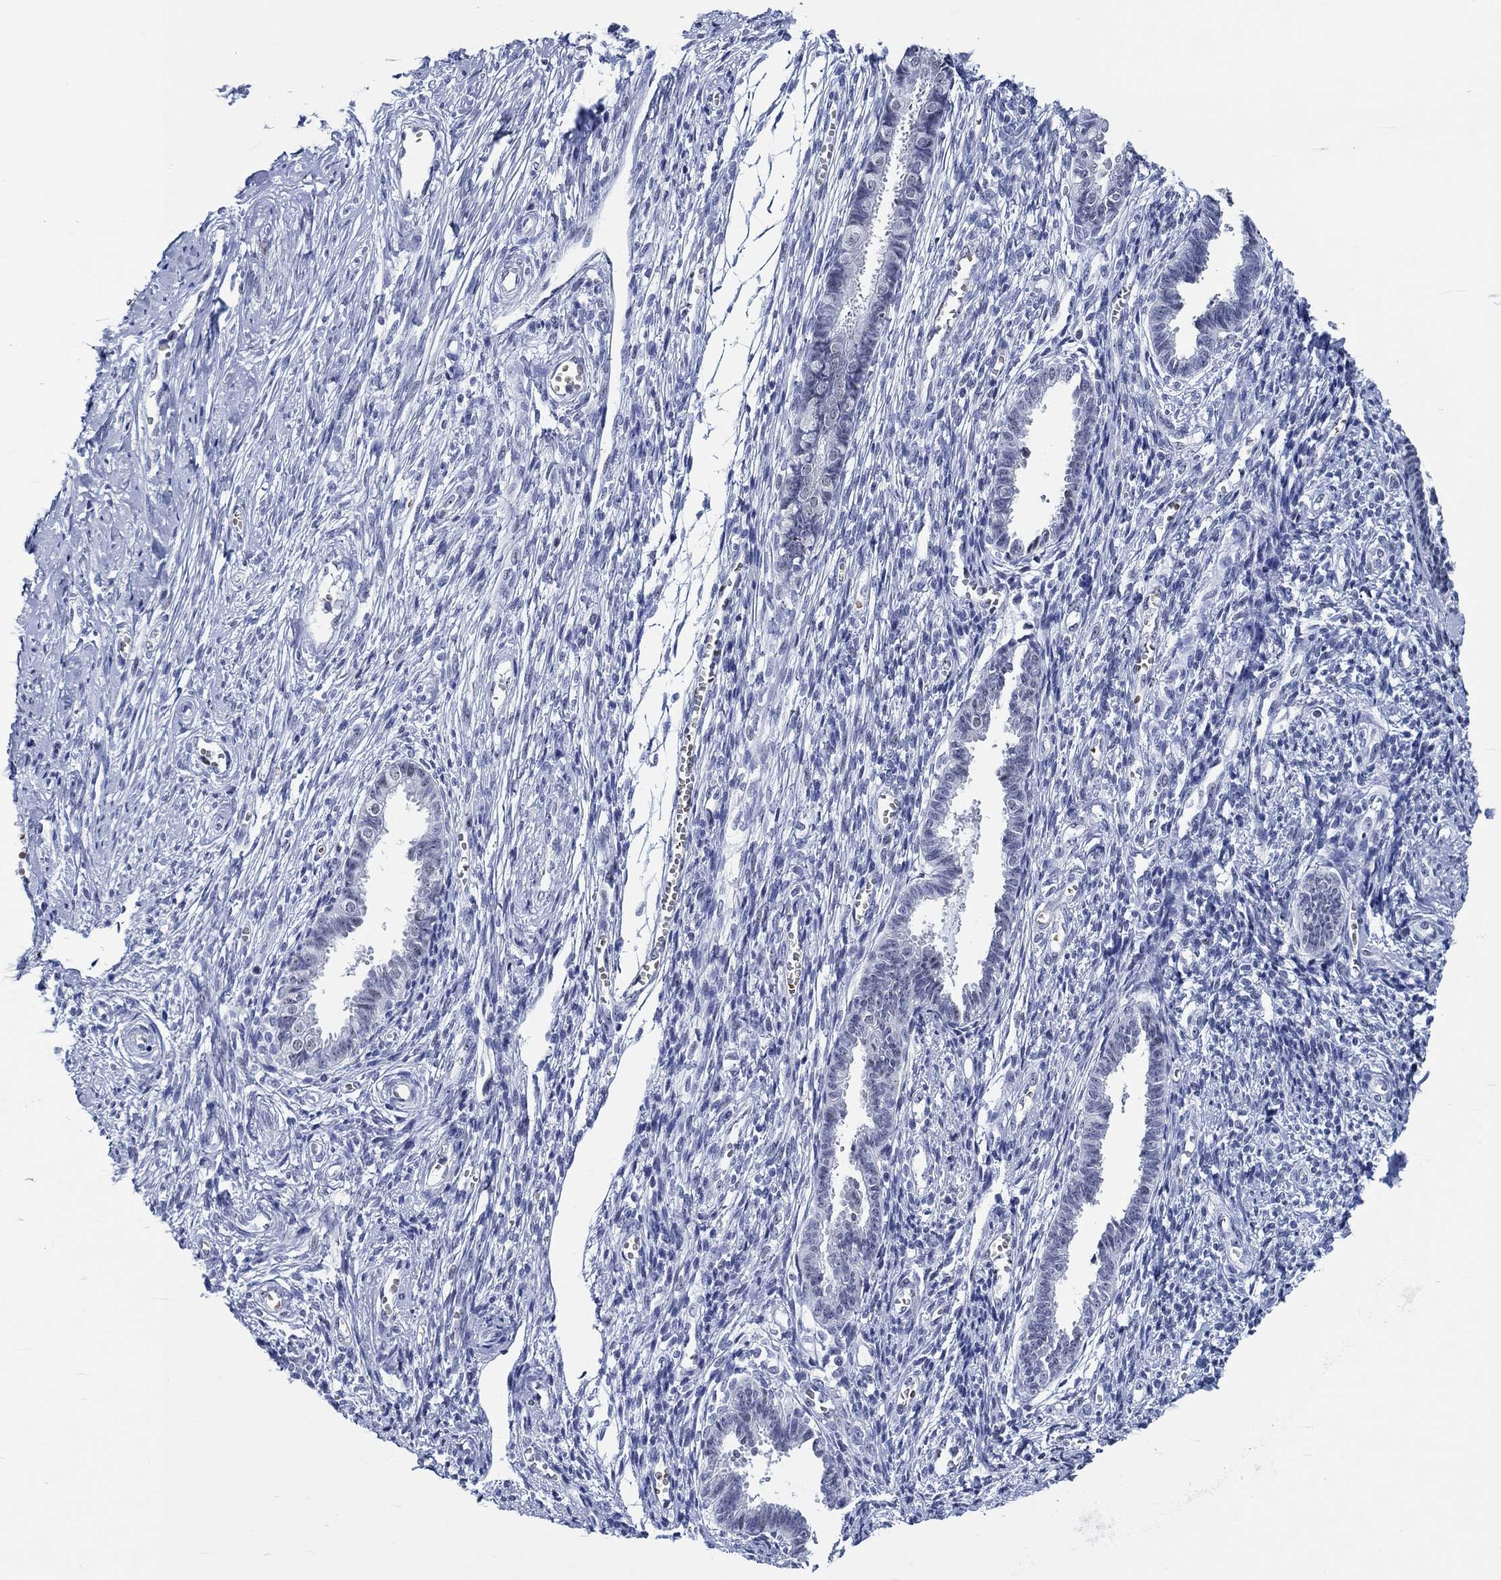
{"staining": {"intensity": "negative", "quantity": "none", "location": "none"}, "tissue": "endometrium", "cell_type": "Cells in endometrial stroma", "image_type": "normal", "snomed": [{"axis": "morphology", "description": "Normal tissue, NOS"}, {"axis": "topography", "description": "Cervix"}, {"axis": "topography", "description": "Endometrium"}], "caption": "The immunohistochemistry (IHC) histopathology image has no significant expression in cells in endometrial stroma of endometrium. (DAB IHC with hematoxylin counter stain).", "gene": "ZNF446", "patient": {"sex": "female", "age": 37}}